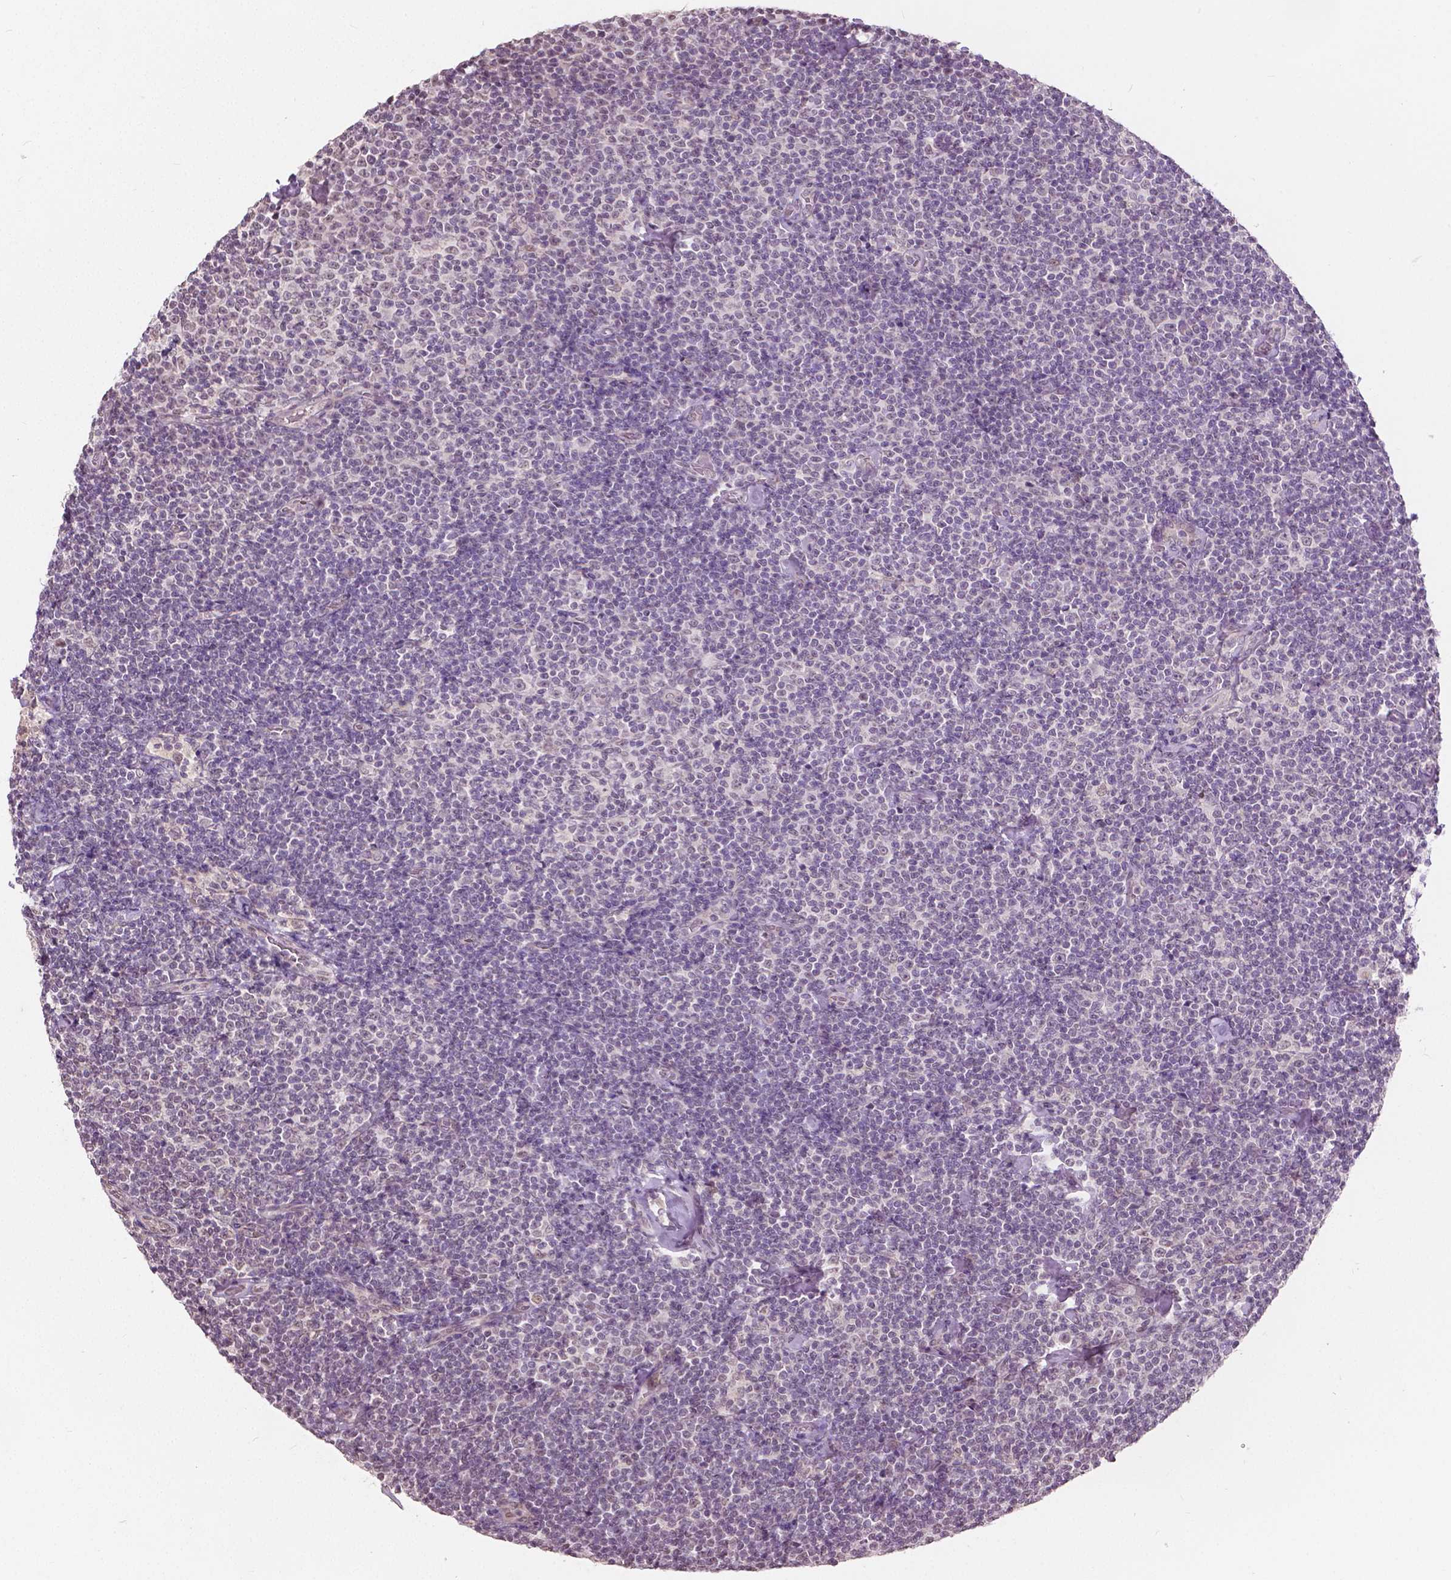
{"staining": {"intensity": "negative", "quantity": "none", "location": "none"}, "tissue": "lymphoma", "cell_type": "Tumor cells", "image_type": "cancer", "snomed": [{"axis": "morphology", "description": "Malignant lymphoma, non-Hodgkin's type, Low grade"}, {"axis": "topography", "description": "Lymph node"}], "caption": "A micrograph of human low-grade malignant lymphoma, non-Hodgkin's type is negative for staining in tumor cells.", "gene": "HOXA10", "patient": {"sex": "male", "age": 81}}